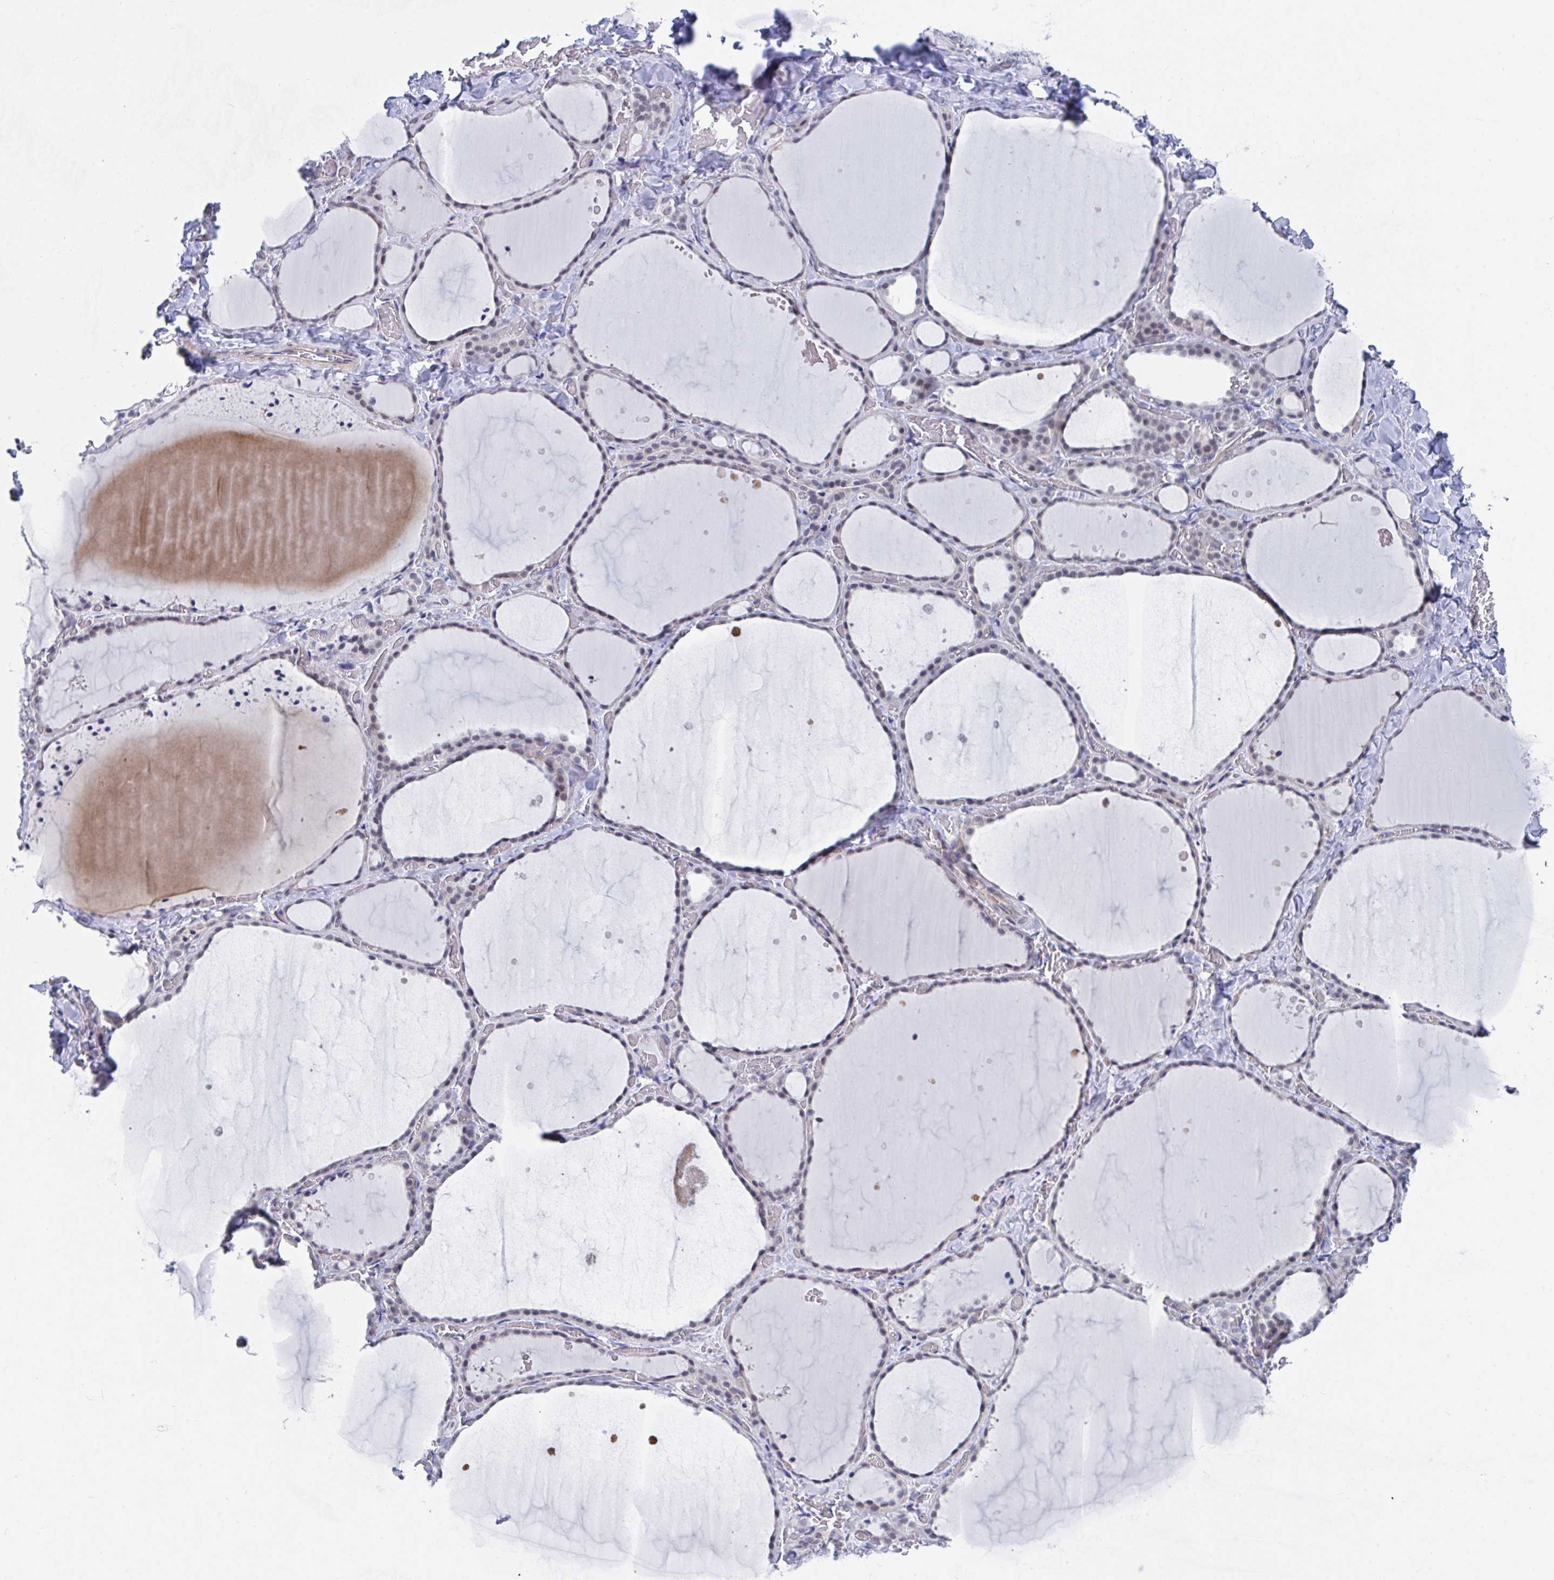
{"staining": {"intensity": "weak", "quantity": "<25%", "location": "cytoplasmic/membranous,nuclear"}, "tissue": "thyroid gland", "cell_type": "Glandular cells", "image_type": "normal", "snomed": [{"axis": "morphology", "description": "Normal tissue, NOS"}, {"axis": "topography", "description": "Thyroid gland"}], "caption": "Glandular cells are negative for protein expression in unremarkable human thyroid gland. (DAB IHC visualized using brightfield microscopy, high magnification).", "gene": "DAOA", "patient": {"sex": "female", "age": 36}}